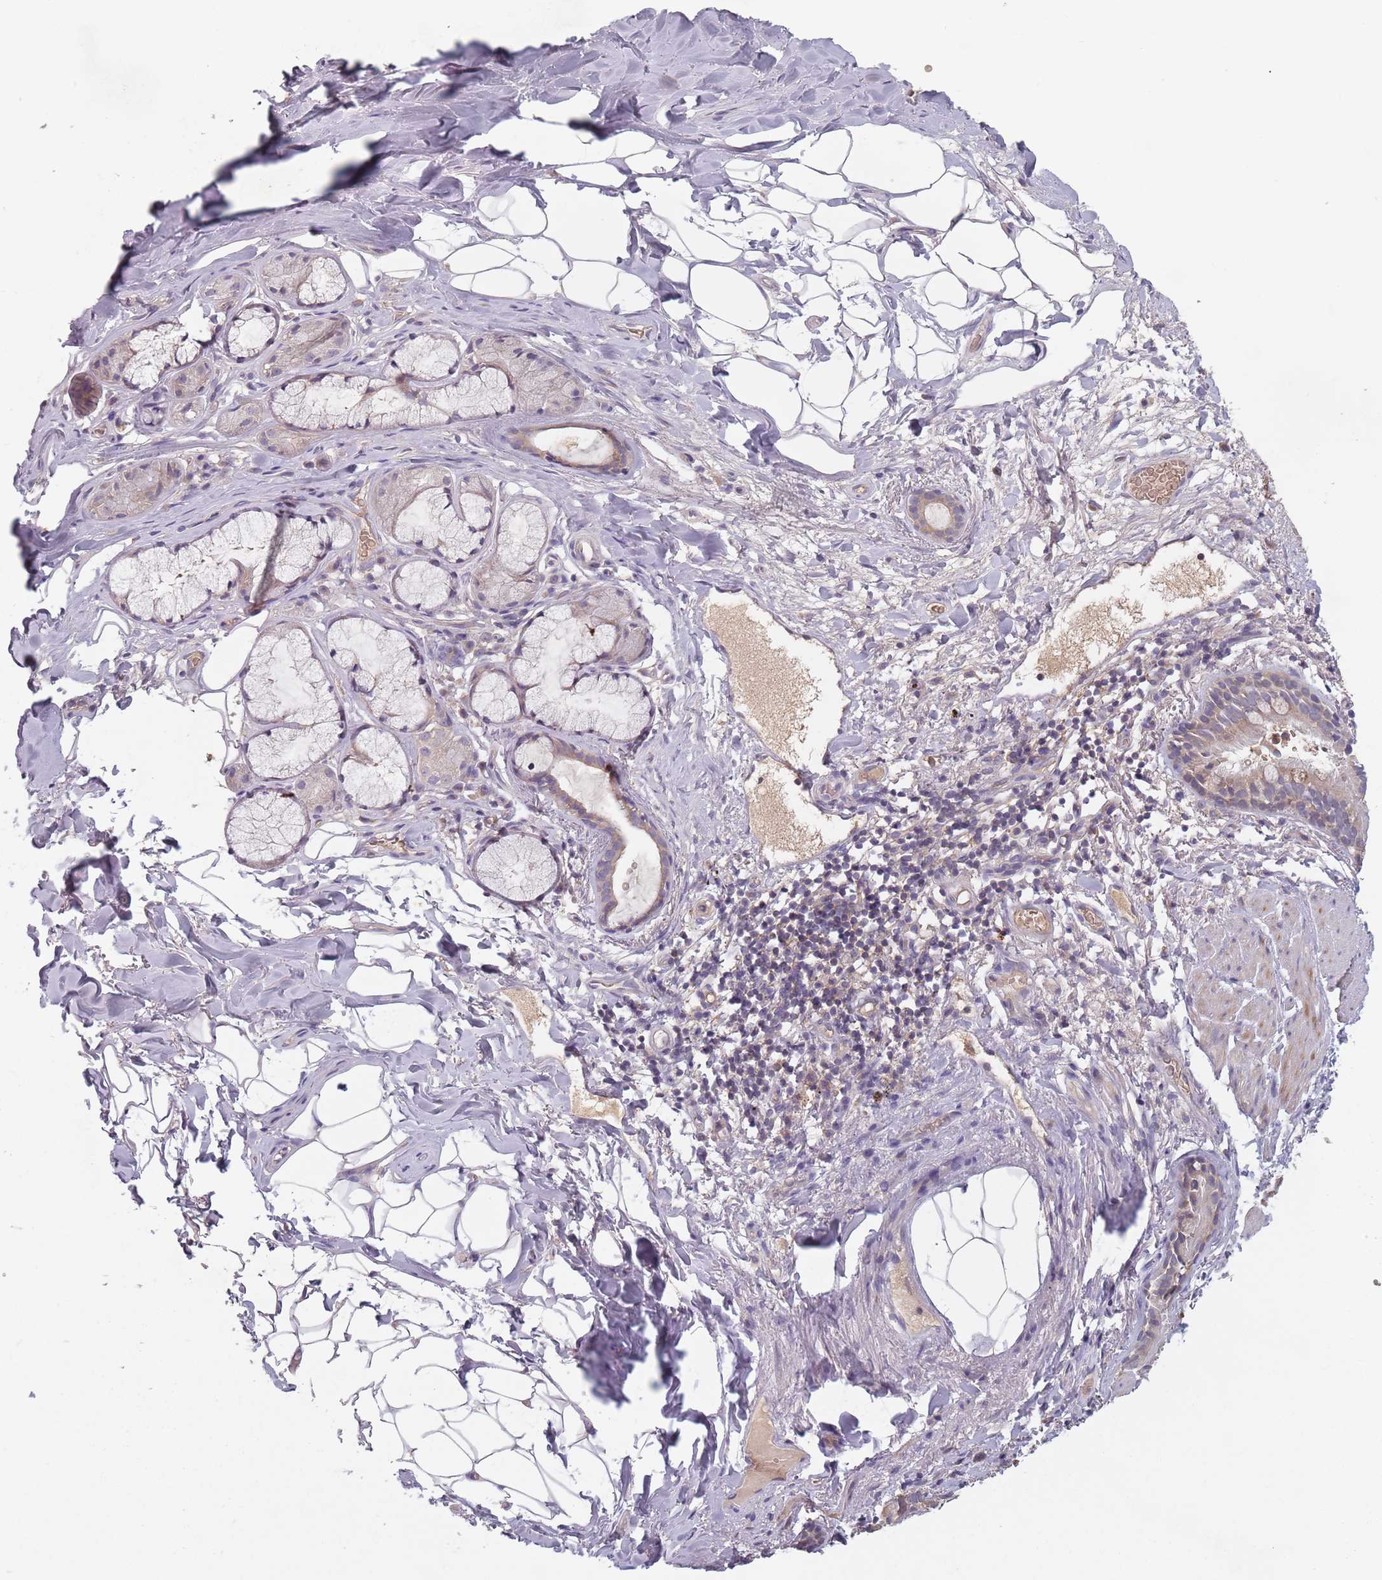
{"staining": {"intensity": "weak", "quantity": "<25%", "location": "cytoplasmic/membranous"}, "tissue": "bronchus", "cell_type": "Respiratory epithelial cells", "image_type": "normal", "snomed": [{"axis": "morphology", "description": "Normal tissue, NOS"}, {"axis": "topography", "description": "Cartilage tissue"}], "caption": "This image is of unremarkable bronchus stained with immunohistochemistry (IHC) to label a protein in brown with the nuclei are counter-stained blue. There is no staining in respiratory epithelial cells. (Brightfield microscopy of DAB immunohistochemistry (IHC) at high magnification).", "gene": "ASB13", "patient": {"sex": "male", "age": 63}}